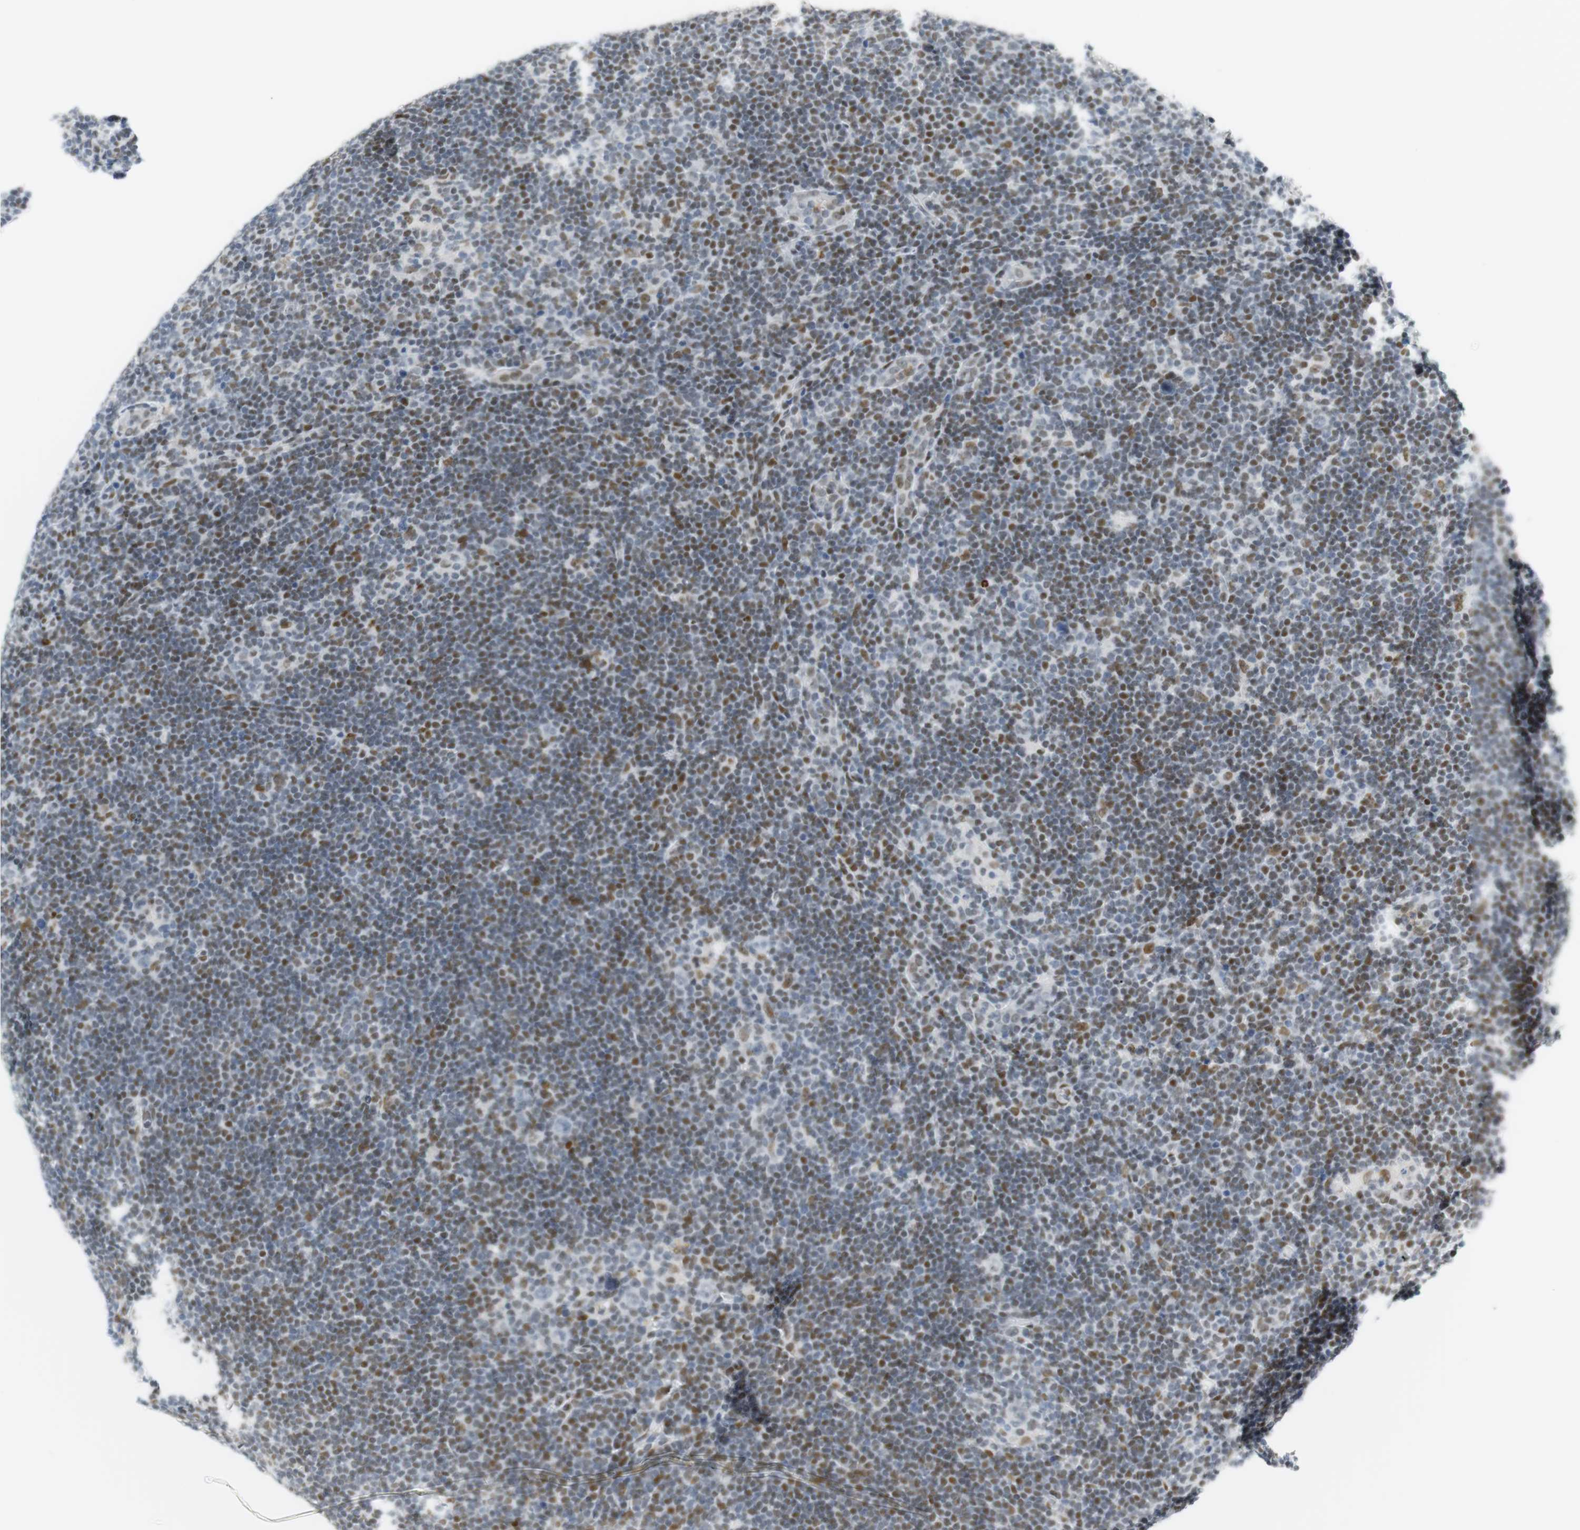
{"staining": {"intensity": "moderate", "quantity": "<25%", "location": "nuclear"}, "tissue": "lymphoma", "cell_type": "Tumor cells", "image_type": "cancer", "snomed": [{"axis": "morphology", "description": "Hodgkin's disease, NOS"}, {"axis": "topography", "description": "Lymph node"}], "caption": "Human Hodgkin's disease stained for a protein (brown) demonstrates moderate nuclear positive expression in about <25% of tumor cells.", "gene": "BMI1", "patient": {"sex": "female", "age": 57}}